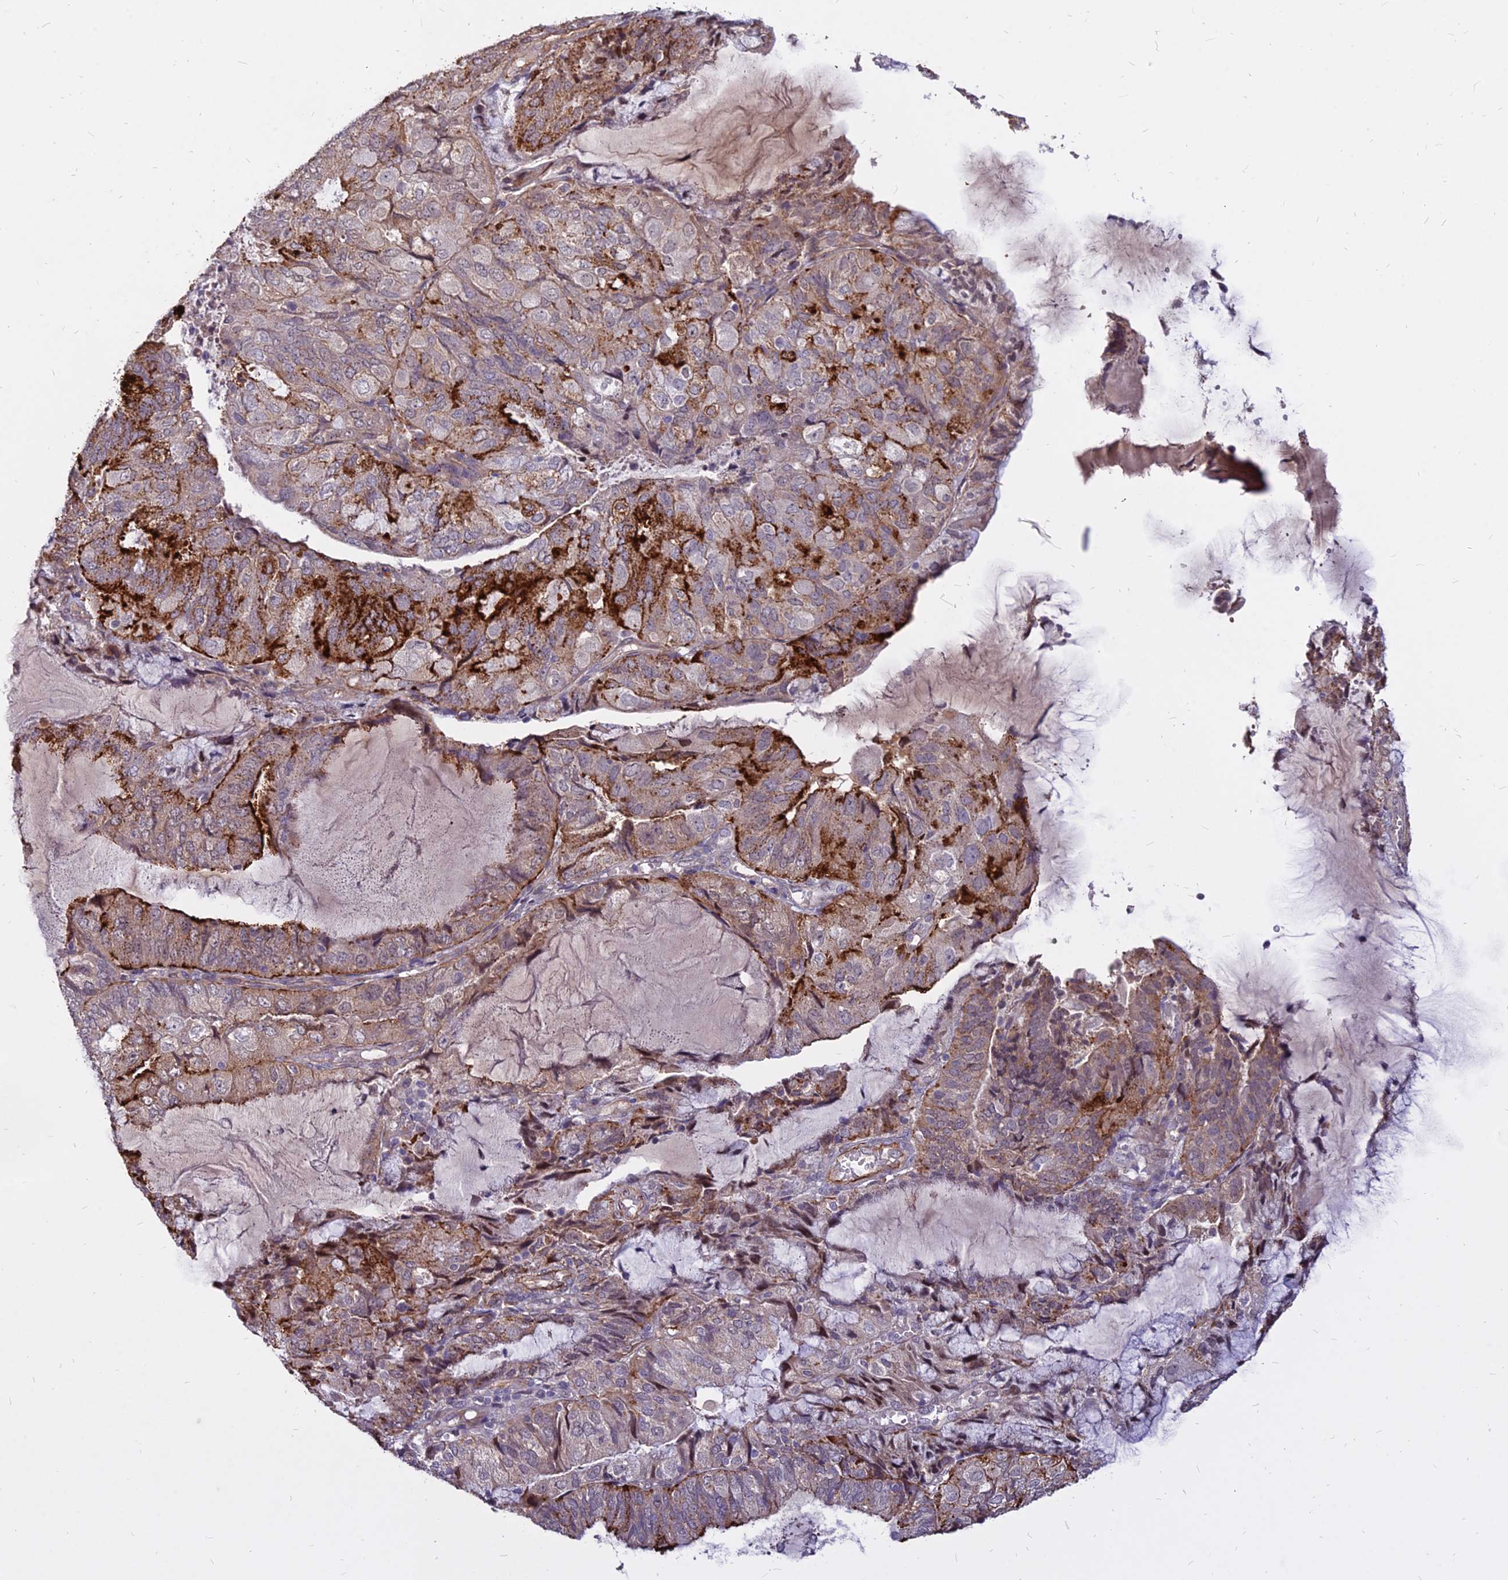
{"staining": {"intensity": "strong", "quantity": "25%-75%", "location": "cytoplasmic/membranous"}, "tissue": "endometrial cancer", "cell_type": "Tumor cells", "image_type": "cancer", "snomed": [{"axis": "morphology", "description": "Adenocarcinoma, NOS"}, {"axis": "topography", "description": "Endometrium"}], "caption": "About 25%-75% of tumor cells in human endometrial cancer reveal strong cytoplasmic/membranous protein positivity as visualized by brown immunohistochemical staining.", "gene": "C11orf68", "patient": {"sex": "female", "age": 81}}